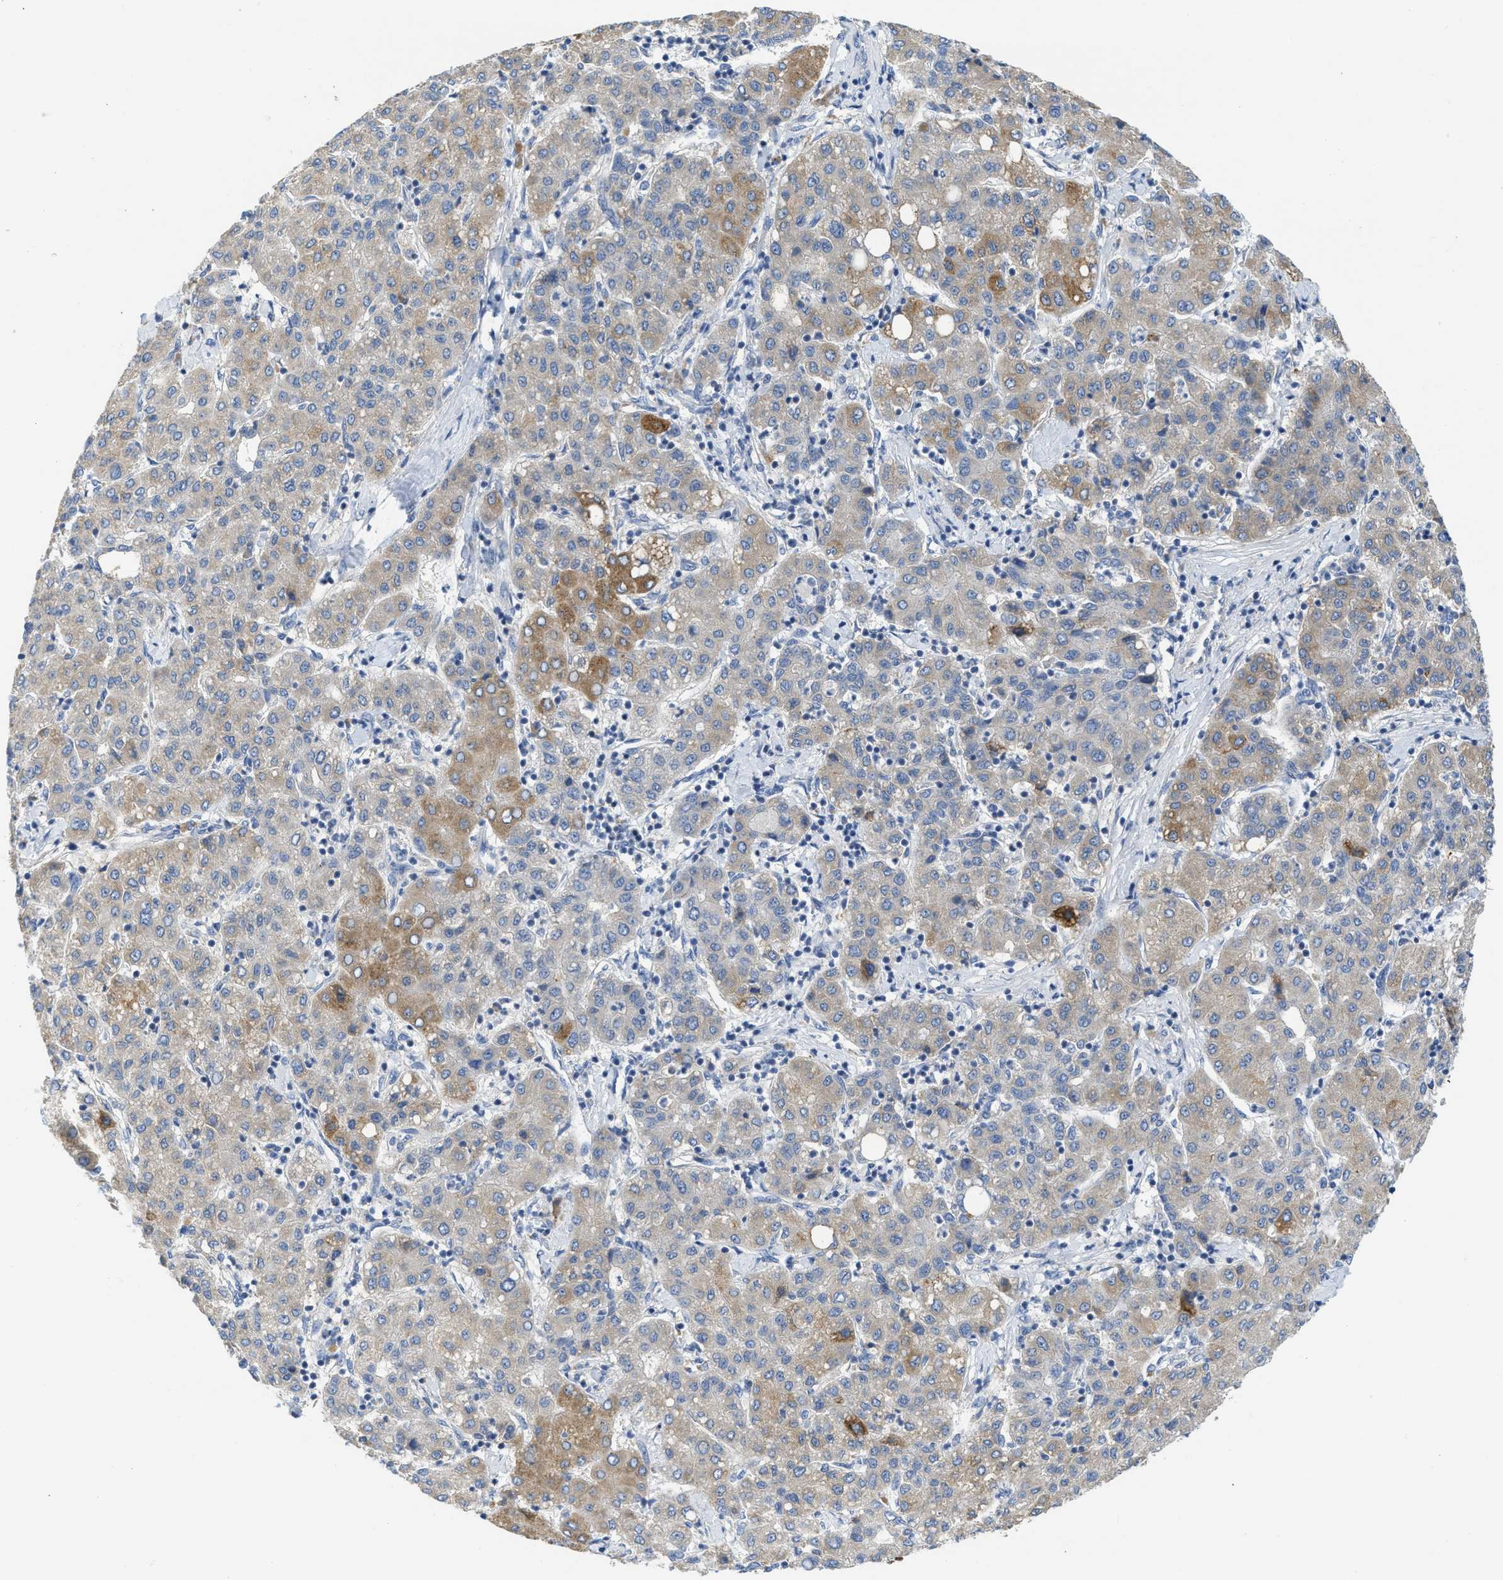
{"staining": {"intensity": "moderate", "quantity": "25%-75%", "location": "cytoplasmic/membranous"}, "tissue": "liver cancer", "cell_type": "Tumor cells", "image_type": "cancer", "snomed": [{"axis": "morphology", "description": "Carcinoma, Hepatocellular, NOS"}, {"axis": "topography", "description": "Liver"}], "caption": "Immunohistochemical staining of human liver hepatocellular carcinoma demonstrates moderate cytoplasmic/membranous protein positivity in approximately 25%-75% of tumor cells. Nuclei are stained in blue.", "gene": "GATD3", "patient": {"sex": "male", "age": 65}}